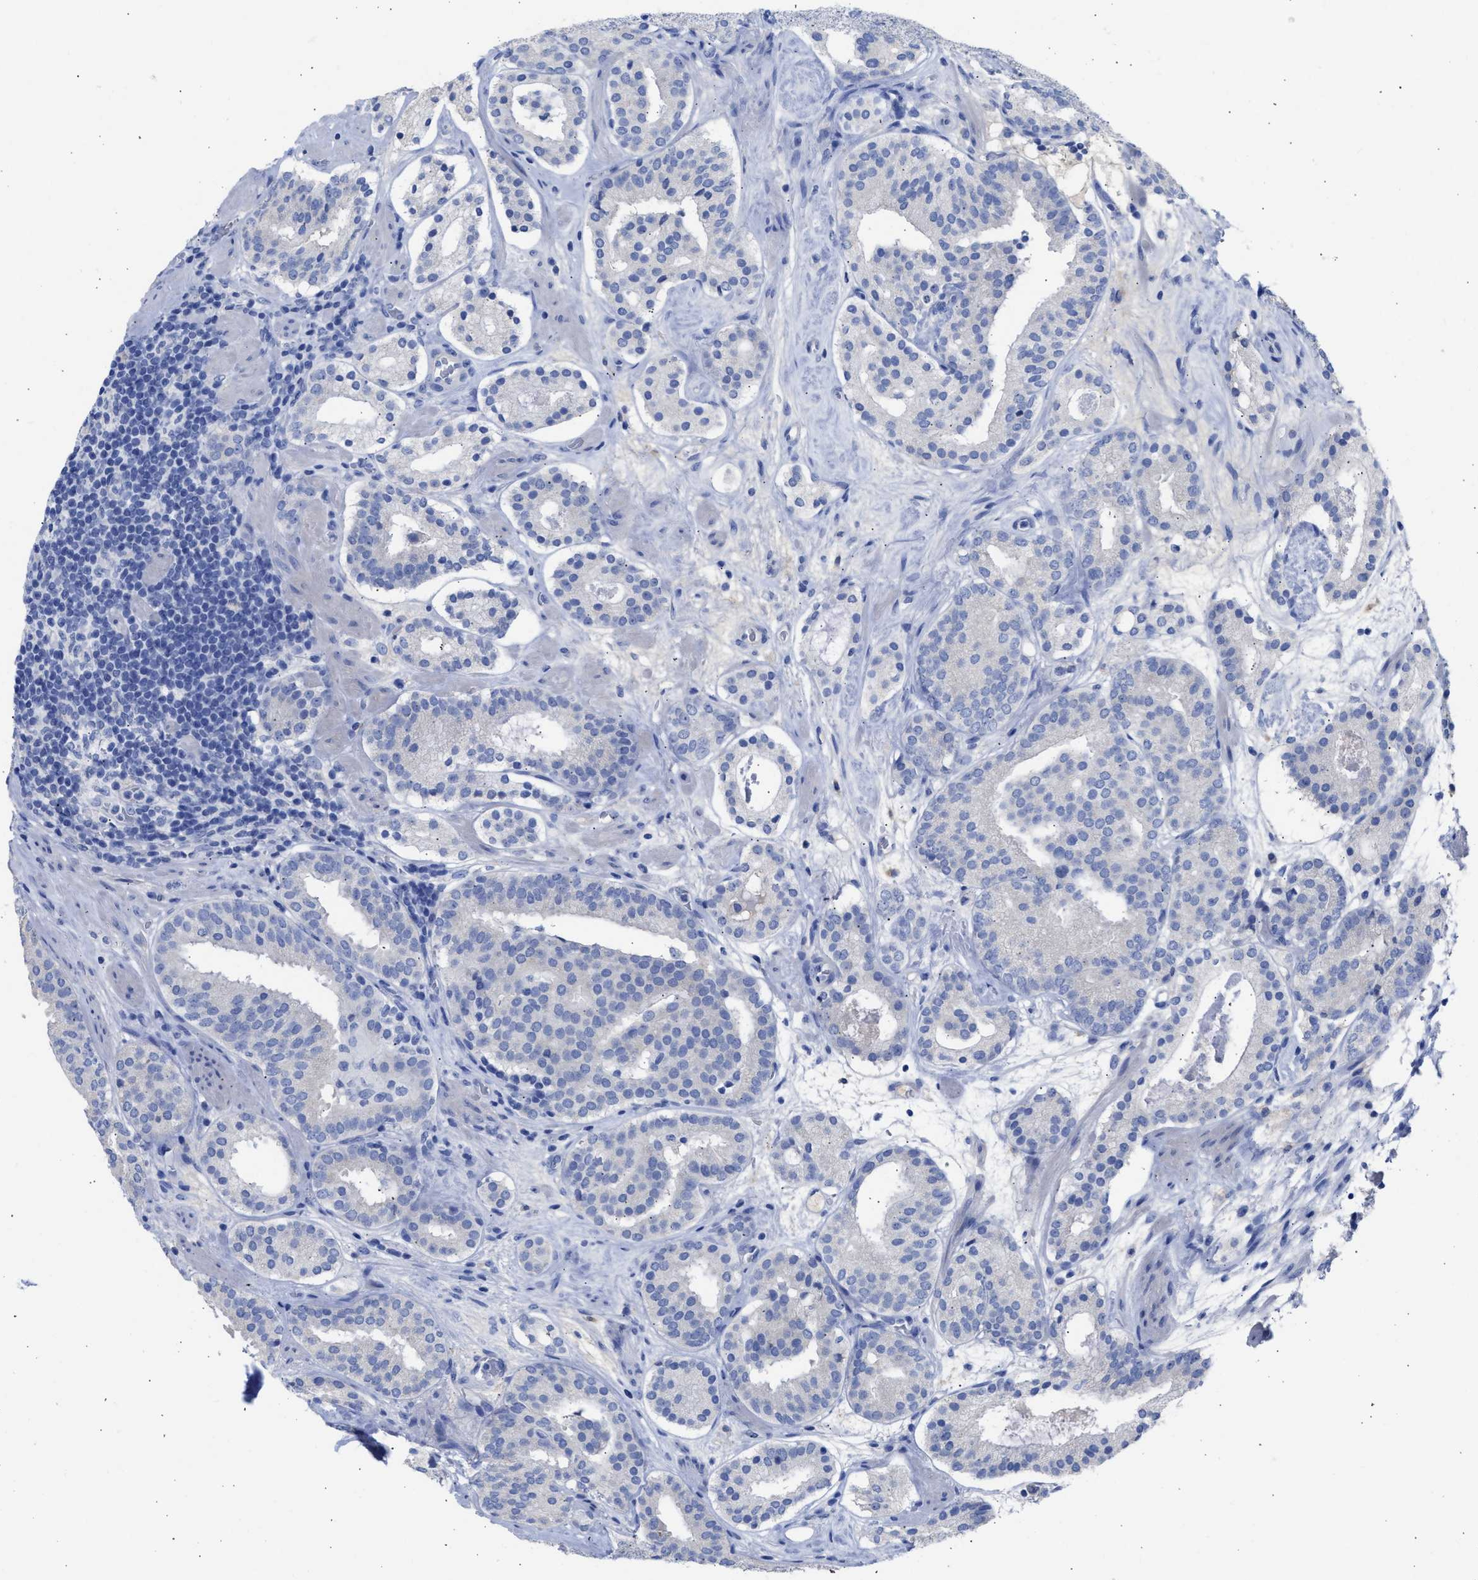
{"staining": {"intensity": "negative", "quantity": "none", "location": "none"}, "tissue": "prostate cancer", "cell_type": "Tumor cells", "image_type": "cancer", "snomed": [{"axis": "morphology", "description": "Adenocarcinoma, Low grade"}, {"axis": "topography", "description": "Prostate"}], "caption": "High power microscopy image of an IHC photomicrograph of prostate adenocarcinoma (low-grade), revealing no significant positivity in tumor cells.", "gene": "RSPH1", "patient": {"sex": "male", "age": 69}}